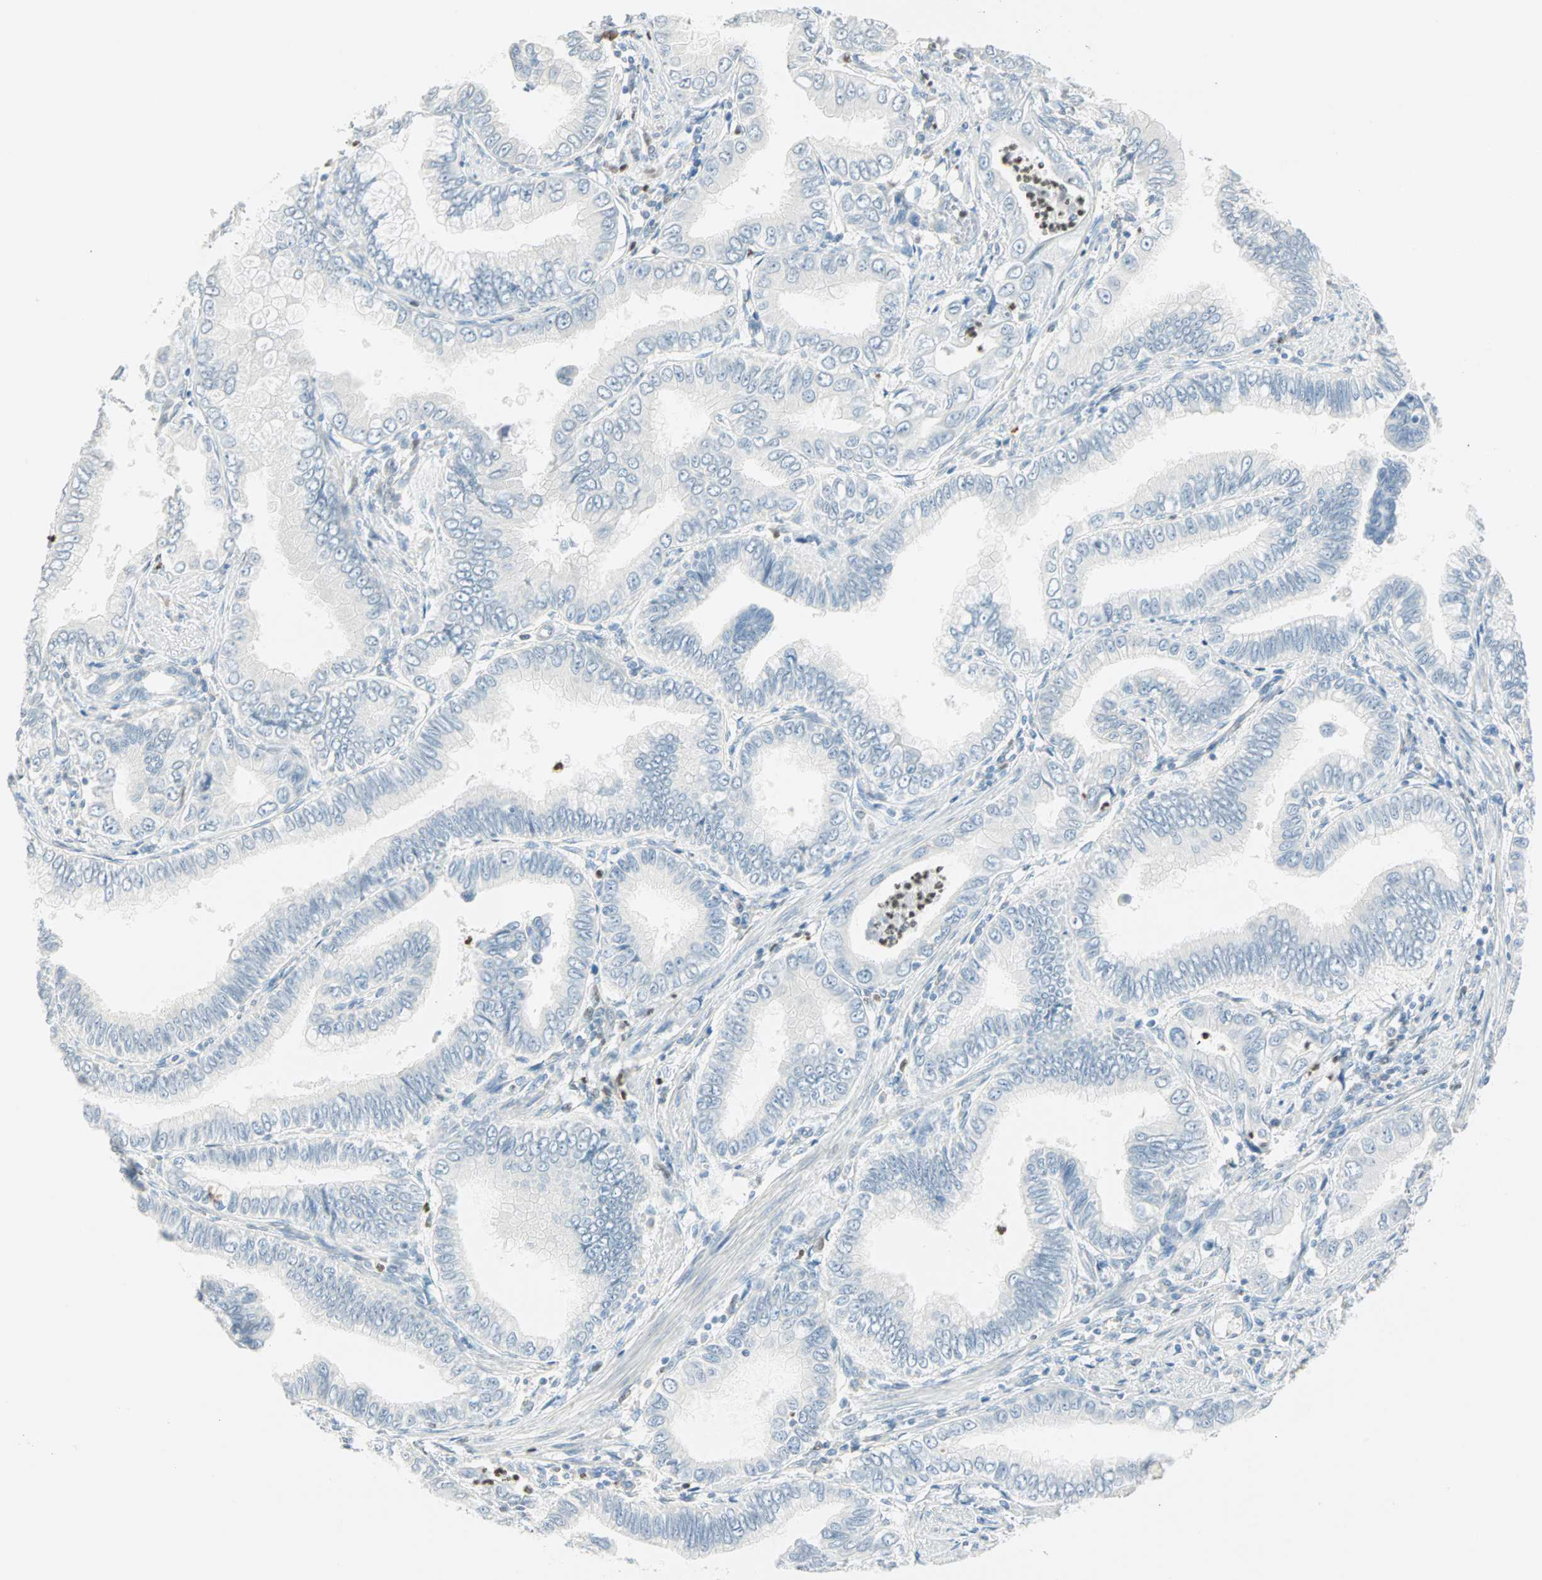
{"staining": {"intensity": "negative", "quantity": "none", "location": "none"}, "tissue": "pancreatic cancer", "cell_type": "Tumor cells", "image_type": "cancer", "snomed": [{"axis": "morphology", "description": "Normal tissue, NOS"}, {"axis": "topography", "description": "Lymph node"}], "caption": "Tumor cells are negative for protein expression in human pancreatic cancer.", "gene": "MLLT10", "patient": {"sex": "male", "age": 50}}